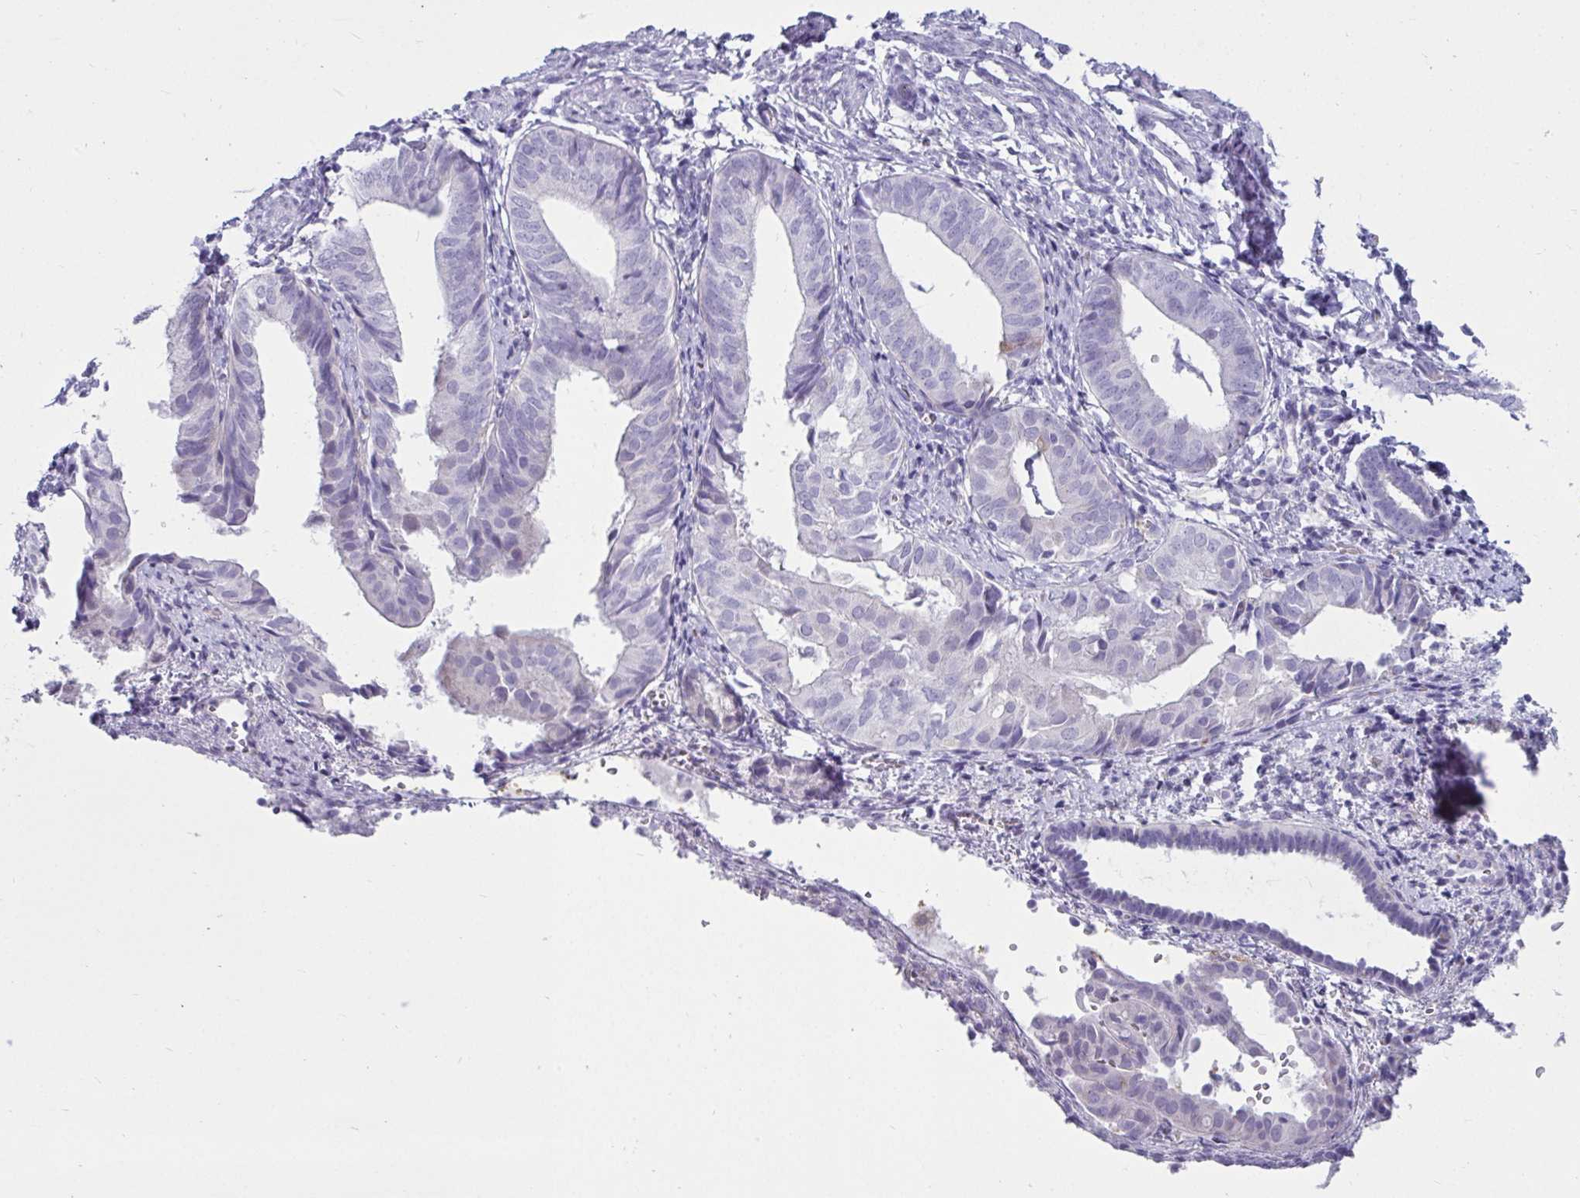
{"staining": {"intensity": "negative", "quantity": "none", "location": "none"}, "tissue": "endometrium", "cell_type": "Cells in endometrial stroma", "image_type": "normal", "snomed": [{"axis": "morphology", "description": "Normal tissue, NOS"}, {"axis": "topography", "description": "Endometrium"}], "caption": "This is an IHC photomicrograph of unremarkable human endometrium. There is no expression in cells in endometrial stroma.", "gene": "CTSZ", "patient": {"sex": "female", "age": 50}}